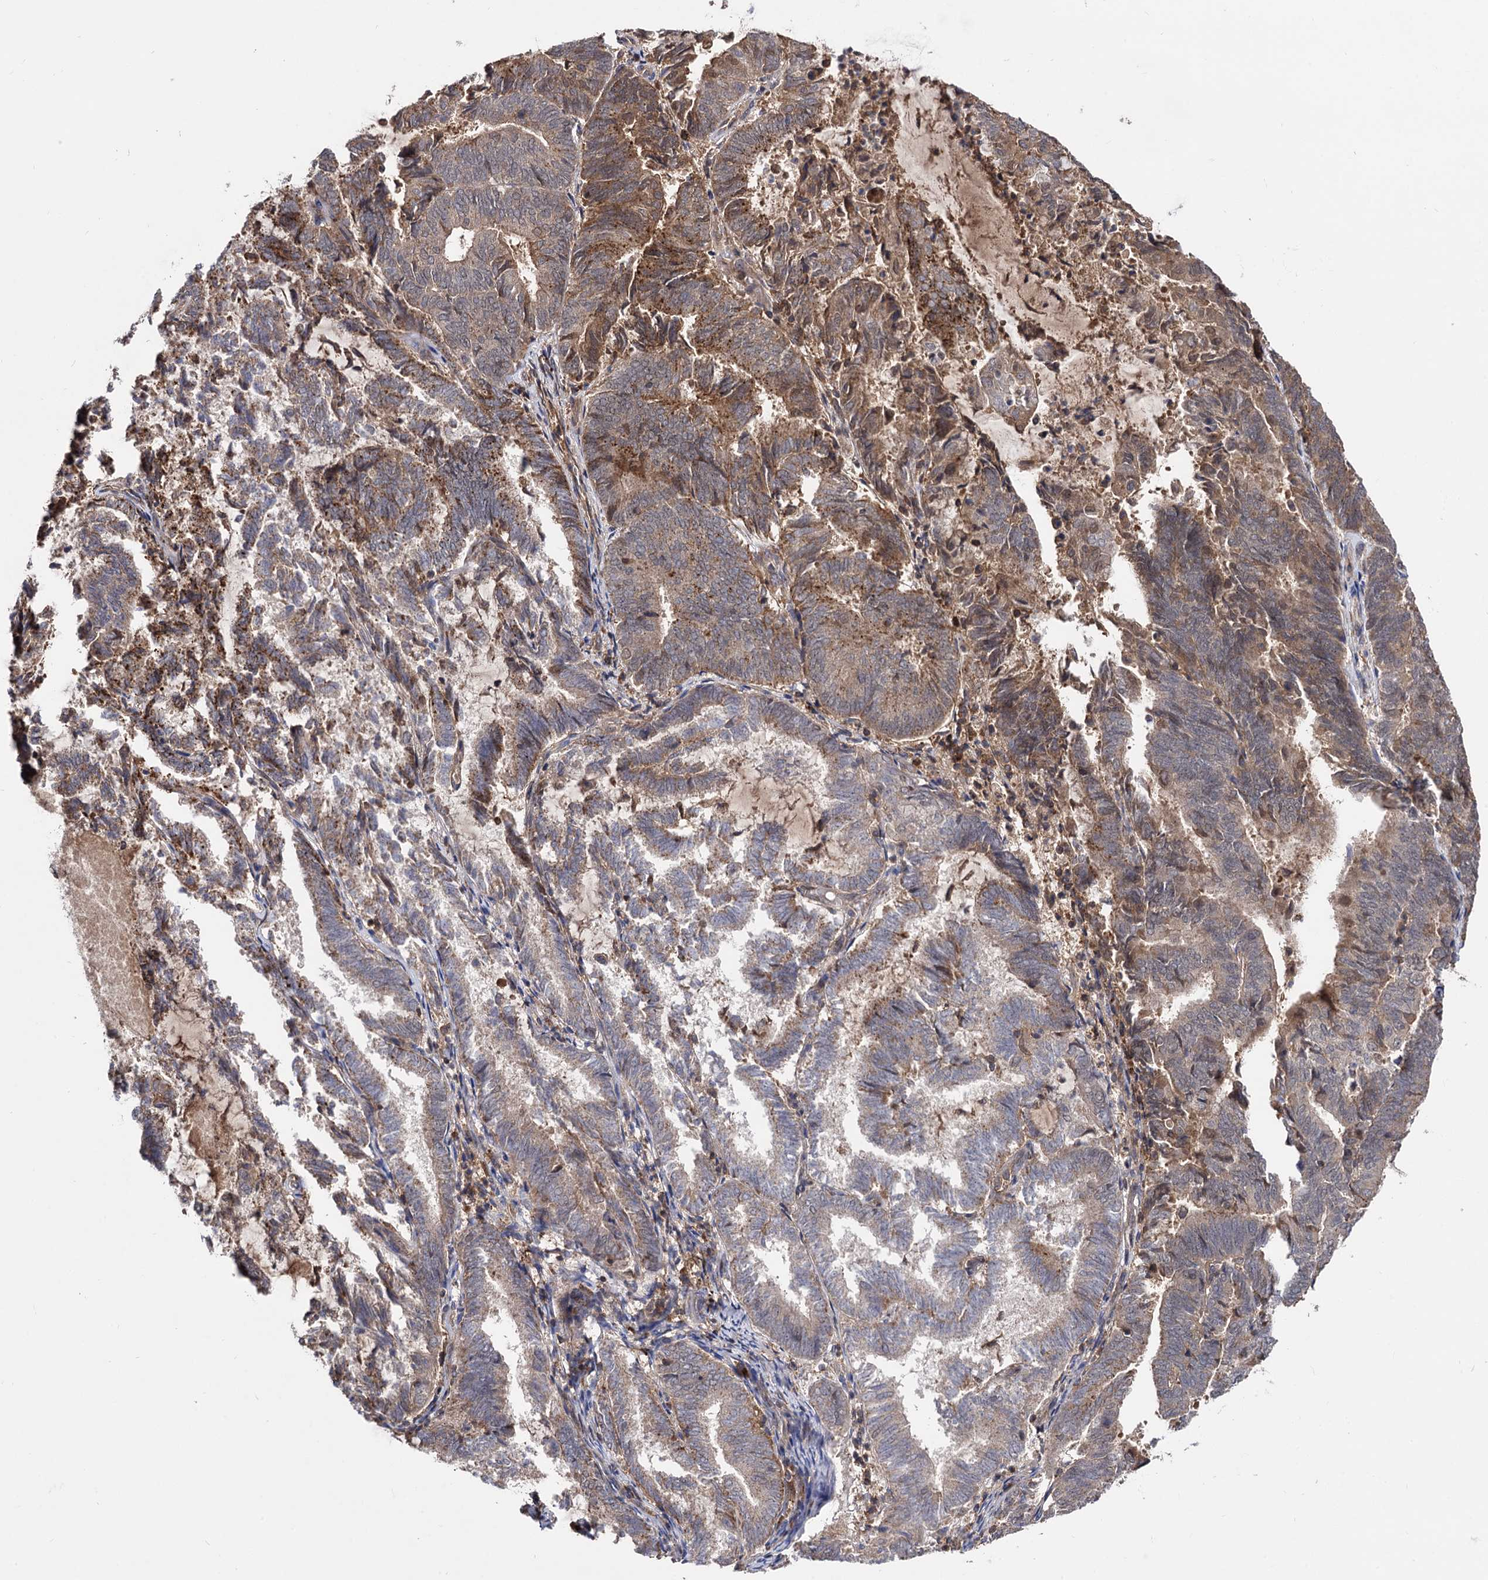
{"staining": {"intensity": "moderate", "quantity": ">75%", "location": "cytoplasmic/membranous"}, "tissue": "endometrial cancer", "cell_type": "Tumor cells", "image_type": "cancer", "snomed": [{"axis": "morphology", "description": "Adenocarcinoma, NOS"}, {"axis": "topography", "description": "Endometrium"}], "caption": "High-power microscopy captured an immunohistochemistry (IHC) image of endometrial cancer (adenocarcinoma), revealing moderate cytoplasmic/membranous positivity in approximately >75% of tumor cells.", "gene": "MICAL2", "patient": {"sex": "female", "age": 80}}